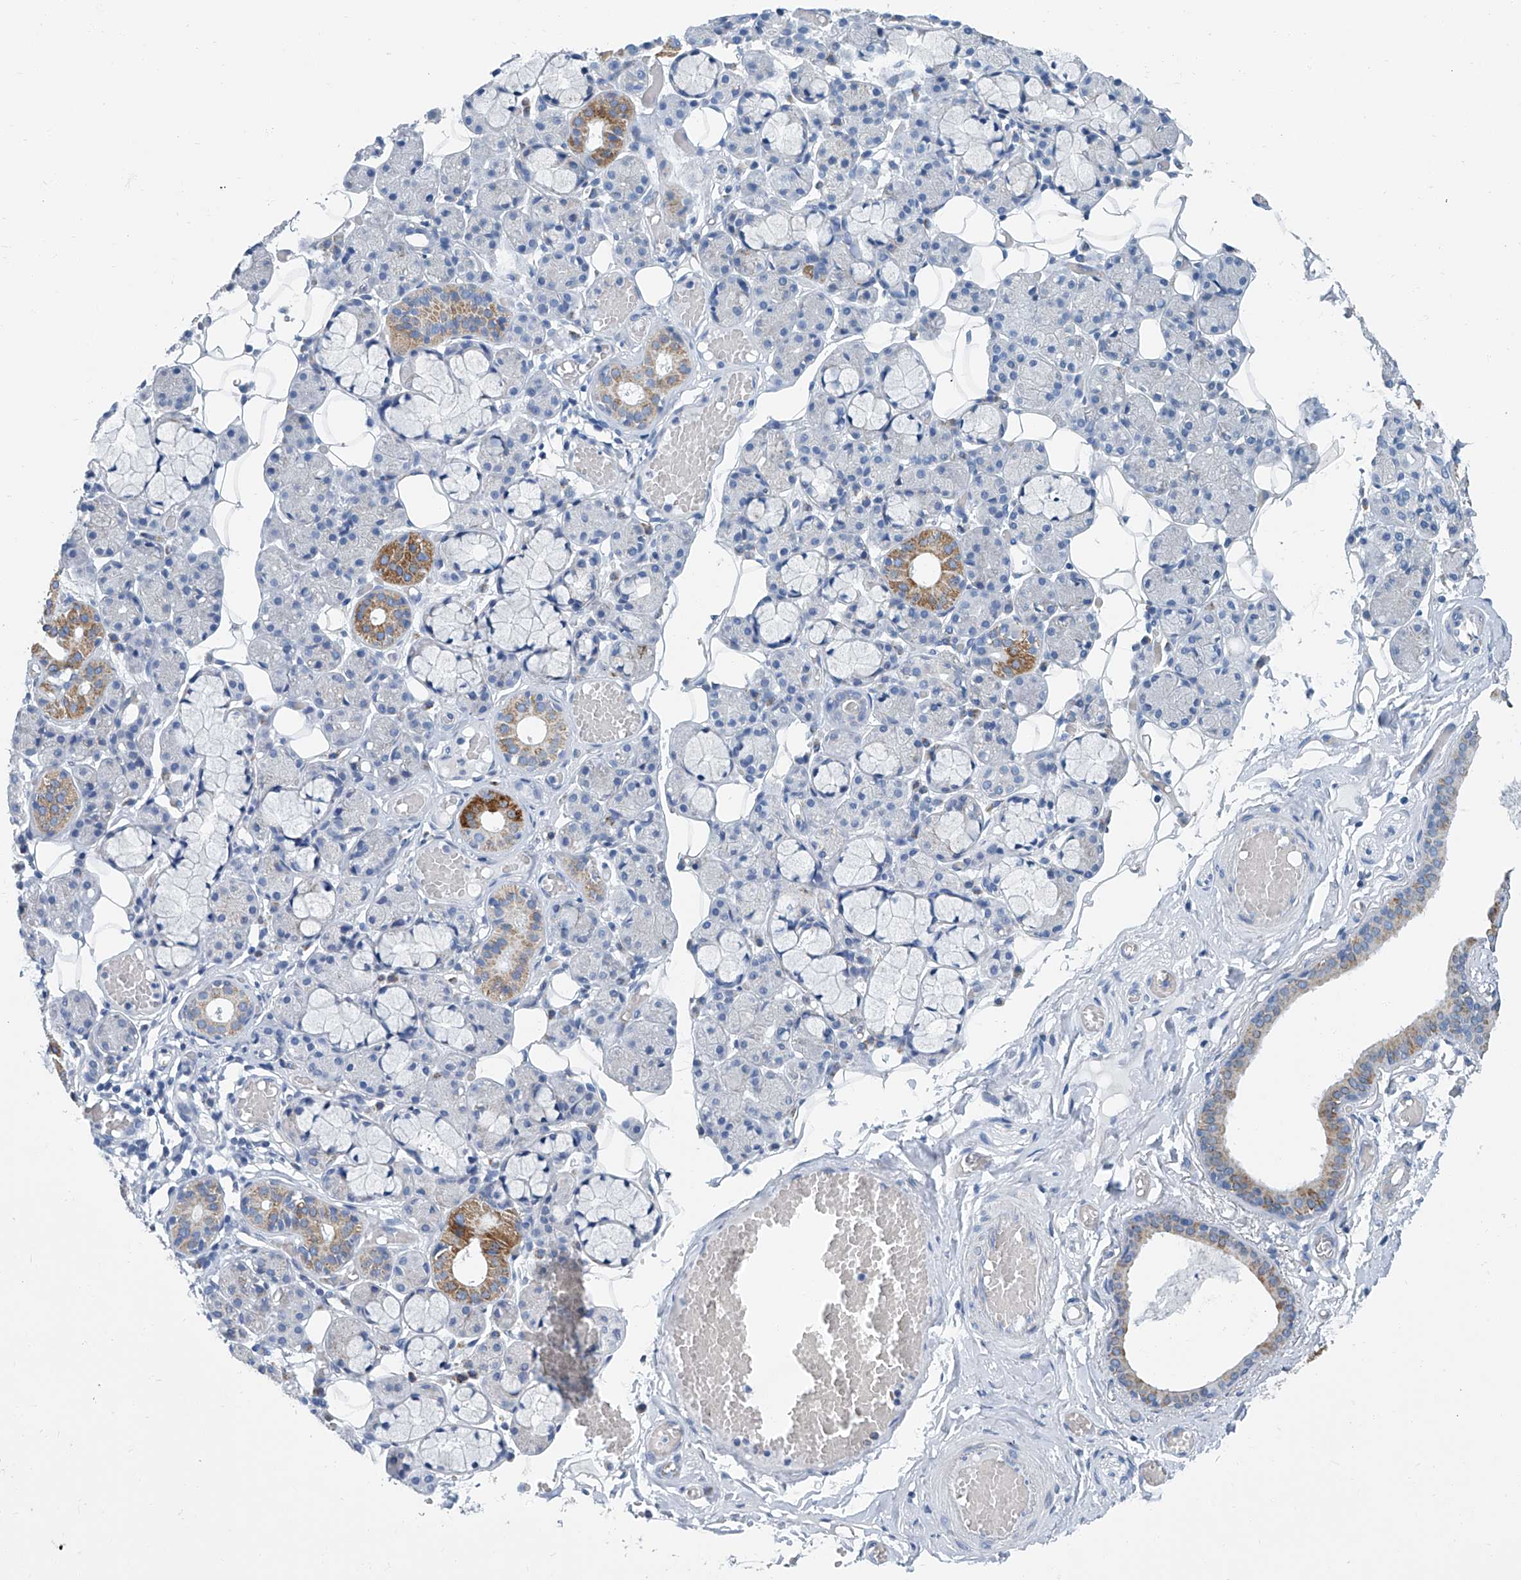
{"staining": {"intensity": "moderate", "quantity": "<25%", "location": "cytoplasmic/membranous"}, "tissue": "salivary gland", "cell_type": "Glandular cells", "image_type": "normal", "snomed": [{"axis": "morphology", "description": "Normal tissue, NOS"}, {"axis": "topography", "description": "Salivary gland"}], "caption": "Glandular cells reveal low levels of moderate cytoplasmic/membranous expression in approximately <25% of cells in benign salivary gland.", "gene": "MT", "patient": {"sex": "male", "age": 63}}